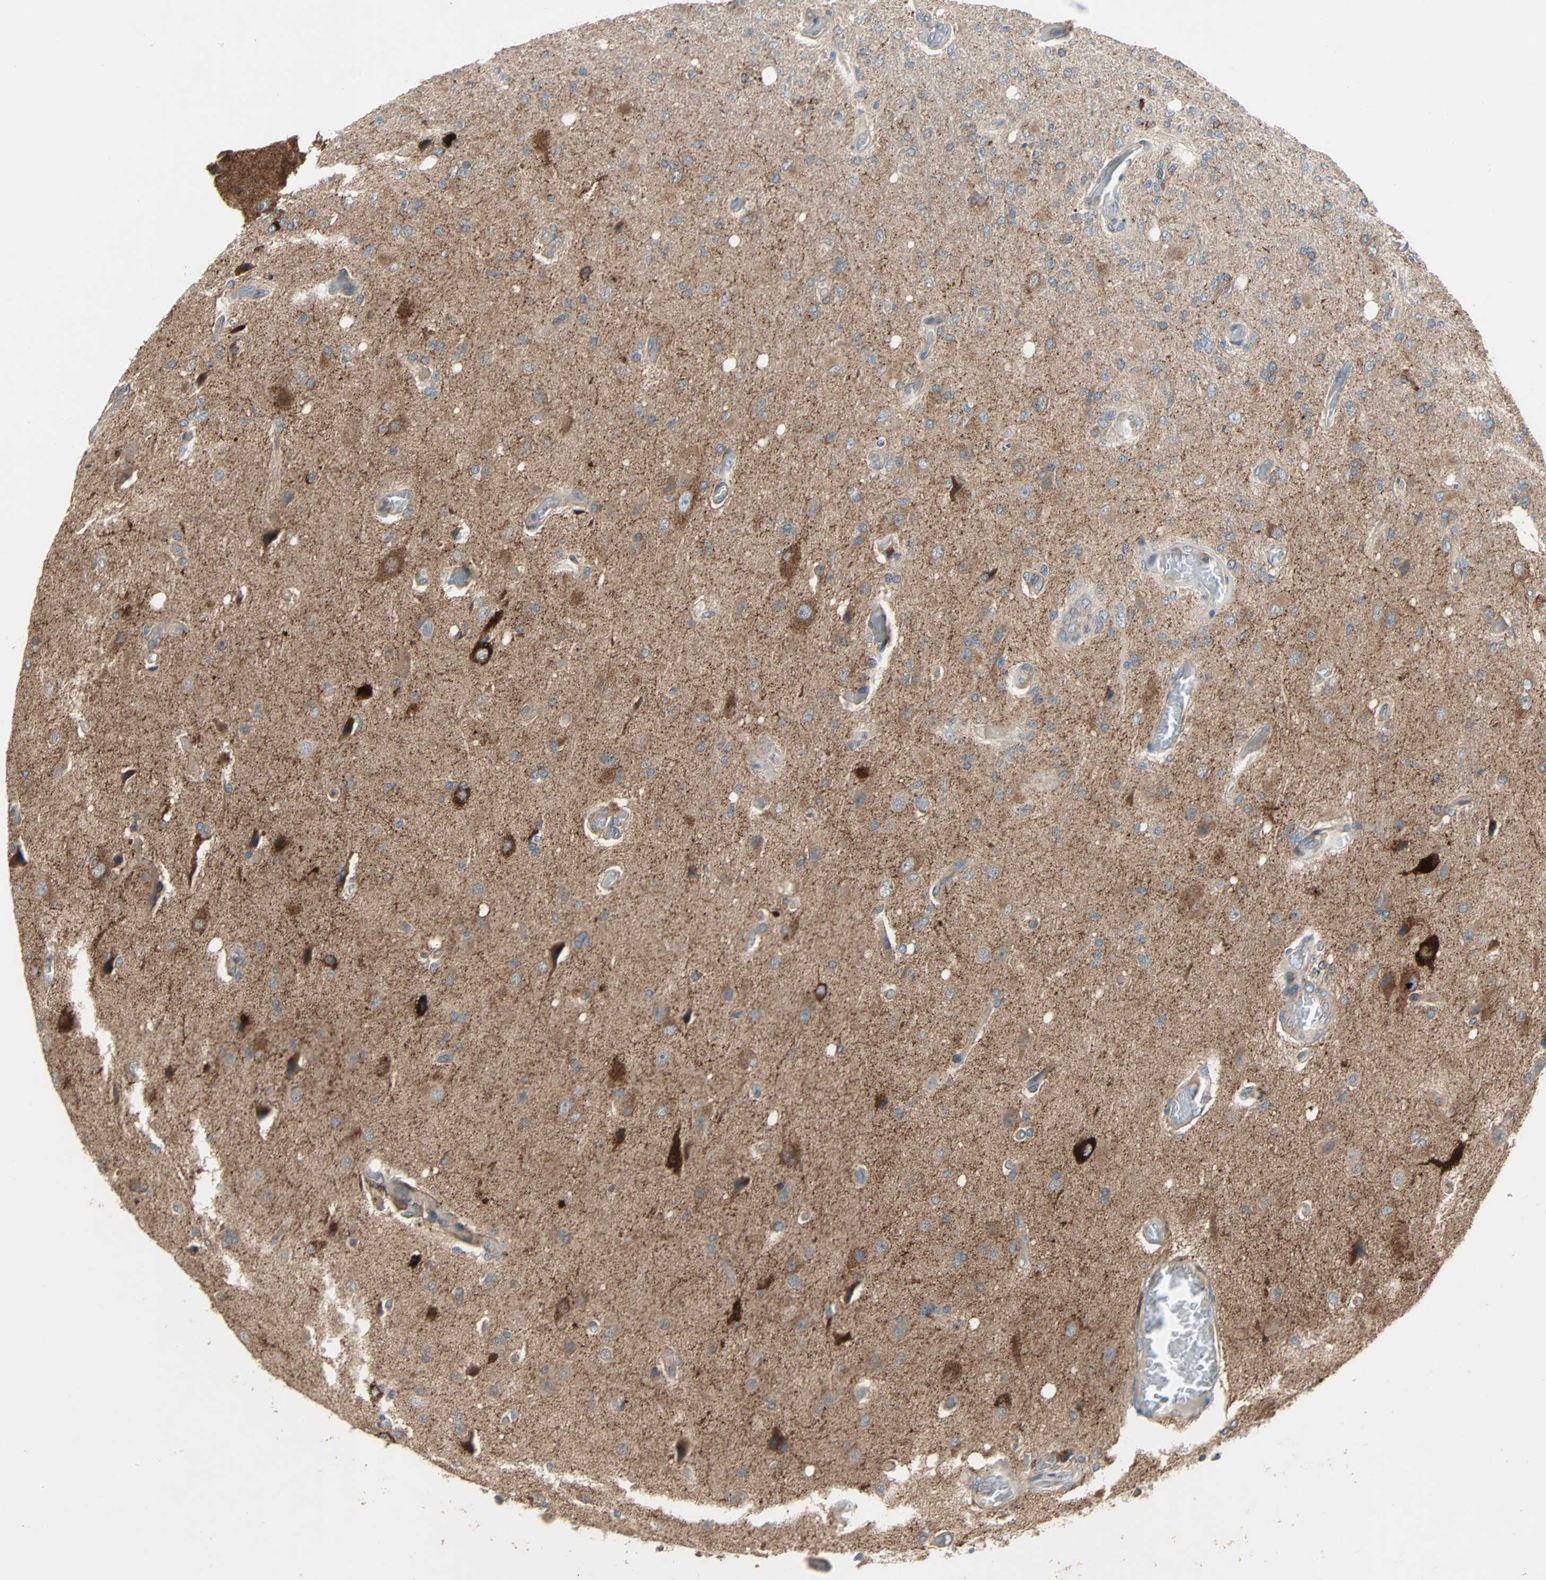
{"staining": {"intensity": "weak", "quantity": ">75%", "location": "cytoplasmic/membranous"}, "tissue": "glioma", "cell_type": "Tumor cells", "image_type": "cancer", "snomed": [{"axis": "morphology", "description": "Normal tissue, NOS"}, {"axis": "morphology", "description": "Glioma, malignant, High grade"}, {"axis": "topography", "description": "Cerebral cortex"}], "caption": "Tumor cells display weak cytoplasmic/membranous staining in approximately >75% of cells in high-grade glioma (malignant). The staining was performed using DAB (3,3'-diaminobenzidine), with brown indicating positive protein expression. Nuclei are stained blue with hematoxylin.", "gene": "XYLT1", "patient": {"sex": "male", "age": 77}}